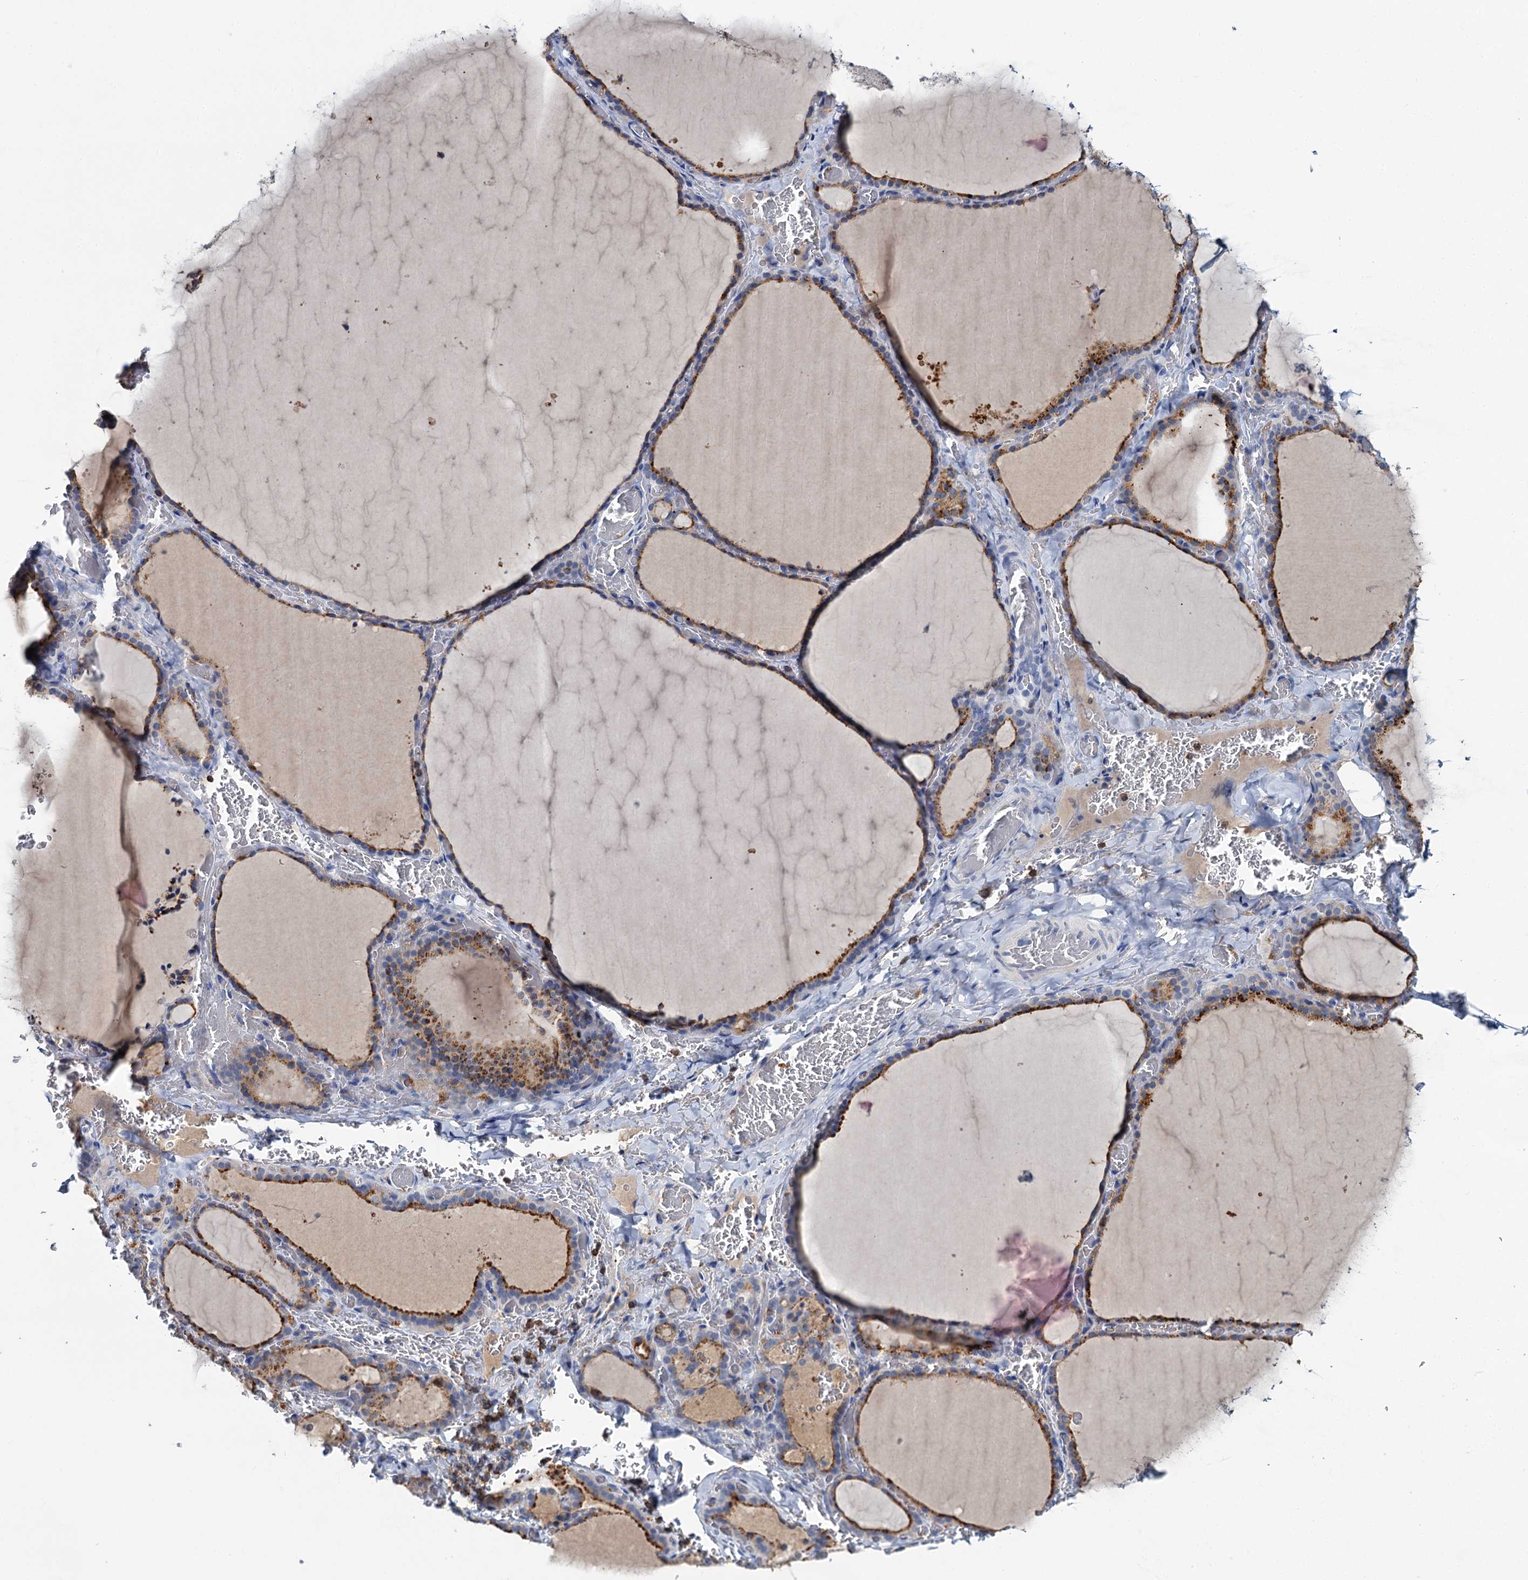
{"staining": {"intensity": "moderate", "quantity": ">75%", "location": "cytoplasmic/membranous"}, "tissue": "thyroid gland", "cell_type": "Glandular cells", "image_type": "normal", "snomed": [{"axis": "morphology", "description": "Normal tissue, NOS"}, {"axis": "topography", "description": "Thyroid gland"}], "caption": "High-power microscopy captured an immunohistochemistry histopathology image of unremarkable thyroid gland, revealing moderate cytoplasmic/membranous staining in about >75% of glandular cells.", "gene": "FGFR2", "patient": {"sex": "female", "age": 39}}